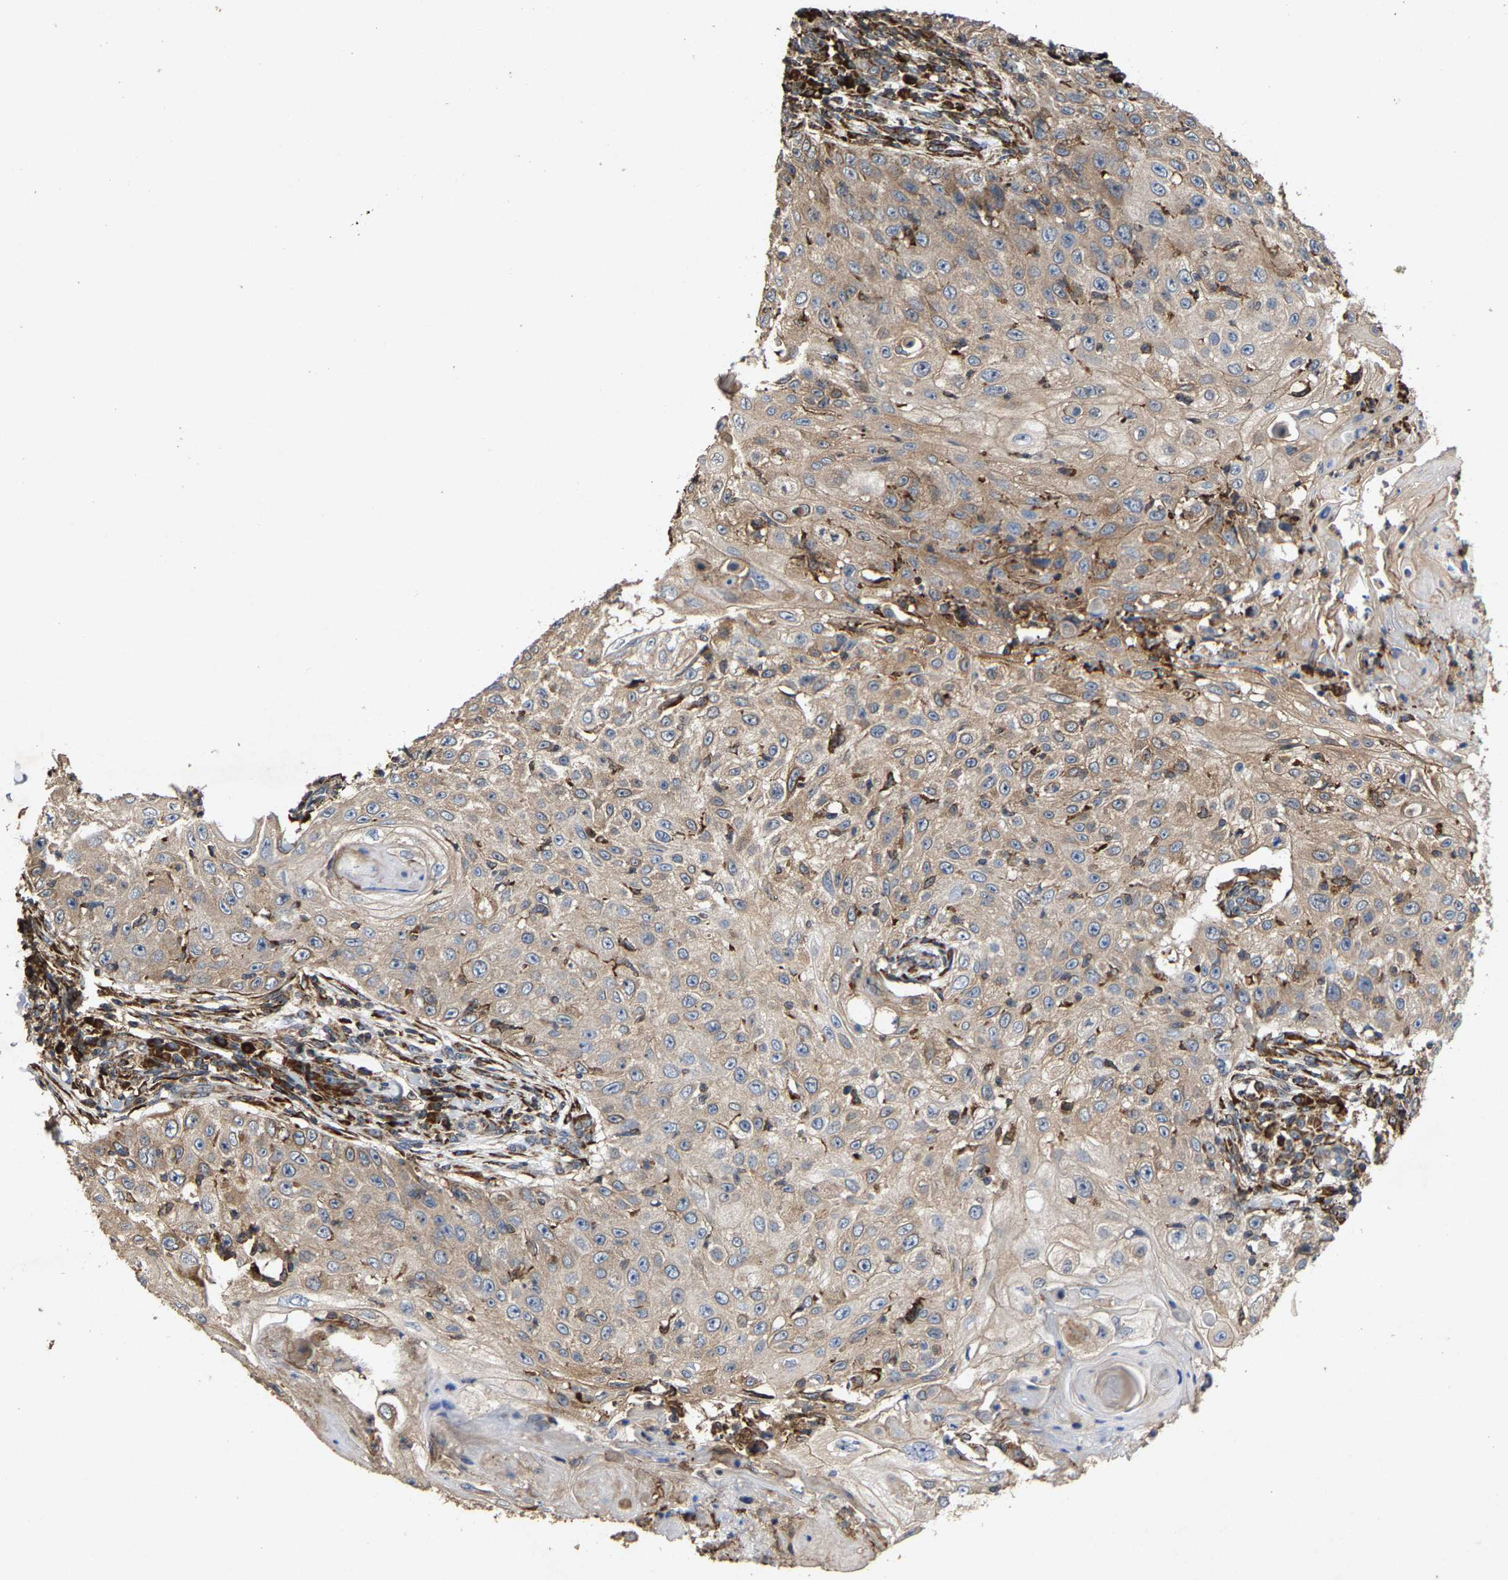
{"staining": {"intensity": "weak", "quantity": "<25%", "location": "cytoplasmic/membranous"}, "tissue": "skin cancer", "cell_type": "Tumor cells", "image_type": "cancer", "snomed": [{"axis": "morphology", "description": "Squamous cell carcinoma, NOS"}, {"axis": "topography", "description": "Skin"}], "caption": "Tumor cells show no significant staining in skin cancer (squamous cell carcinoma).", "gene": "FGD3", "patient": {"sex": "male", "age": 86}}